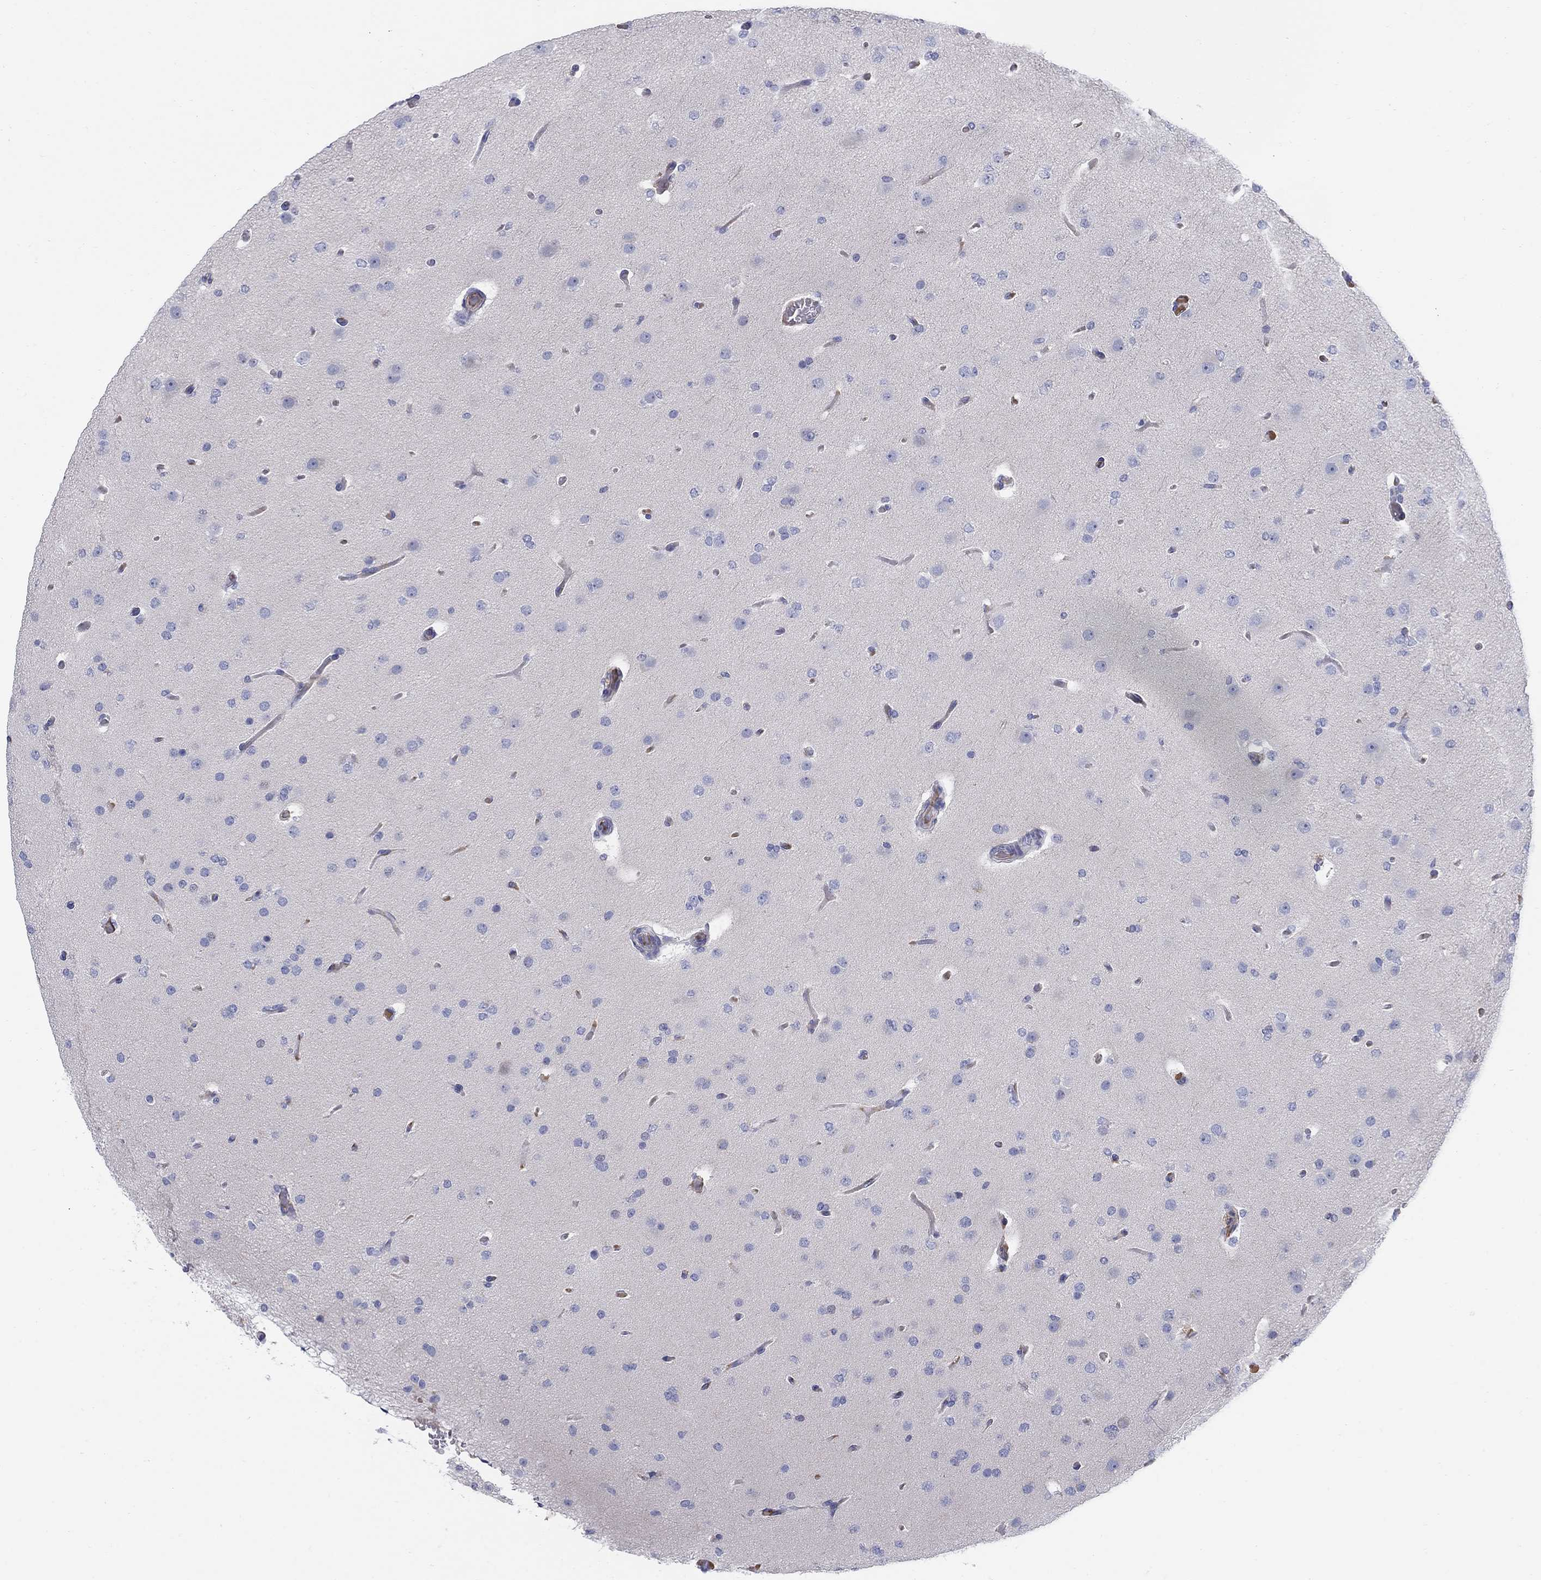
{"staining": {"intensity": "negative", "quantity": "none", "location": "none"}, "tissue": "glioma", "cell_type": "Tumor cells", "image_type": "cancer", "snomed": [{"axis": "morphology", "description": "Glioma, malignant, Low grade"}, {"axis": "topography", "description": "Brain"}], "caption": "High power microscopy micrograph of an IHC micrograph of malignant glioma (low-grade), revealing no significant expression in tumor cells.", "gene": "HEATR4", "patient": {"sex": "male", "age": 41}}